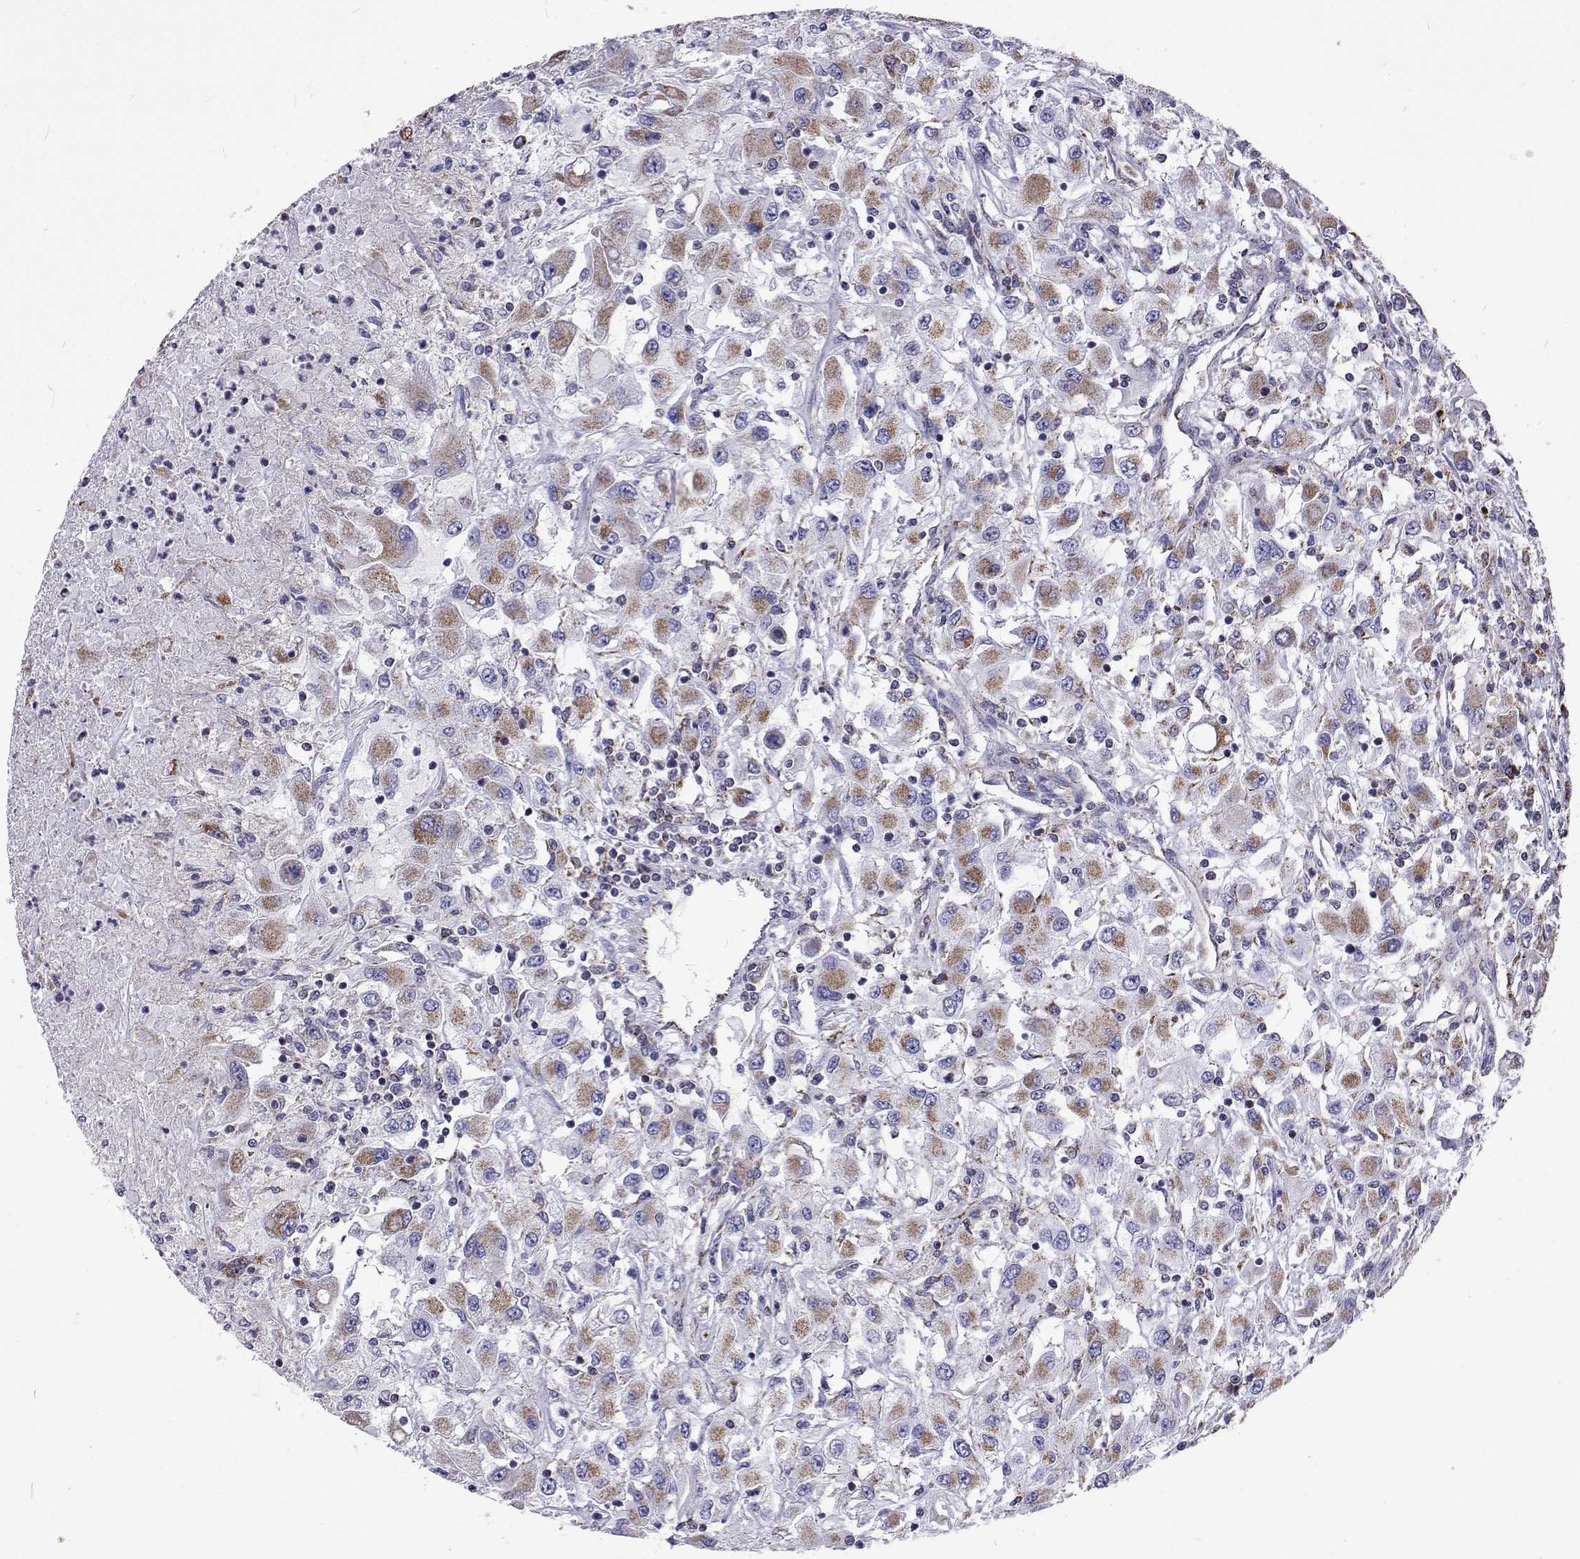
{"staining": {"intensity": "moderate", "quantity": "25%-75%", "location": "cytoplasmic/membranous"}, "tissue": "renal cancer", "cell_type": "Tumor cells", "image_type": "cancer", "snomed": [{"axis": "morphology", "description": "Adenocarcinoma, NOS"}, {"axis": "topography", "description": "Kidney"}], "caption": "IHC of human renal cancer displays medium levels of moderate cytoplasmic/membranous positivity in approximately 25%-75% of tumor cells. (DAB (3,3'-diaminobenzidine) IHC with brightfield microscopy, high magnification).", "gene": "MCCC2", "patient": {"sex": "female", "age": 67}}